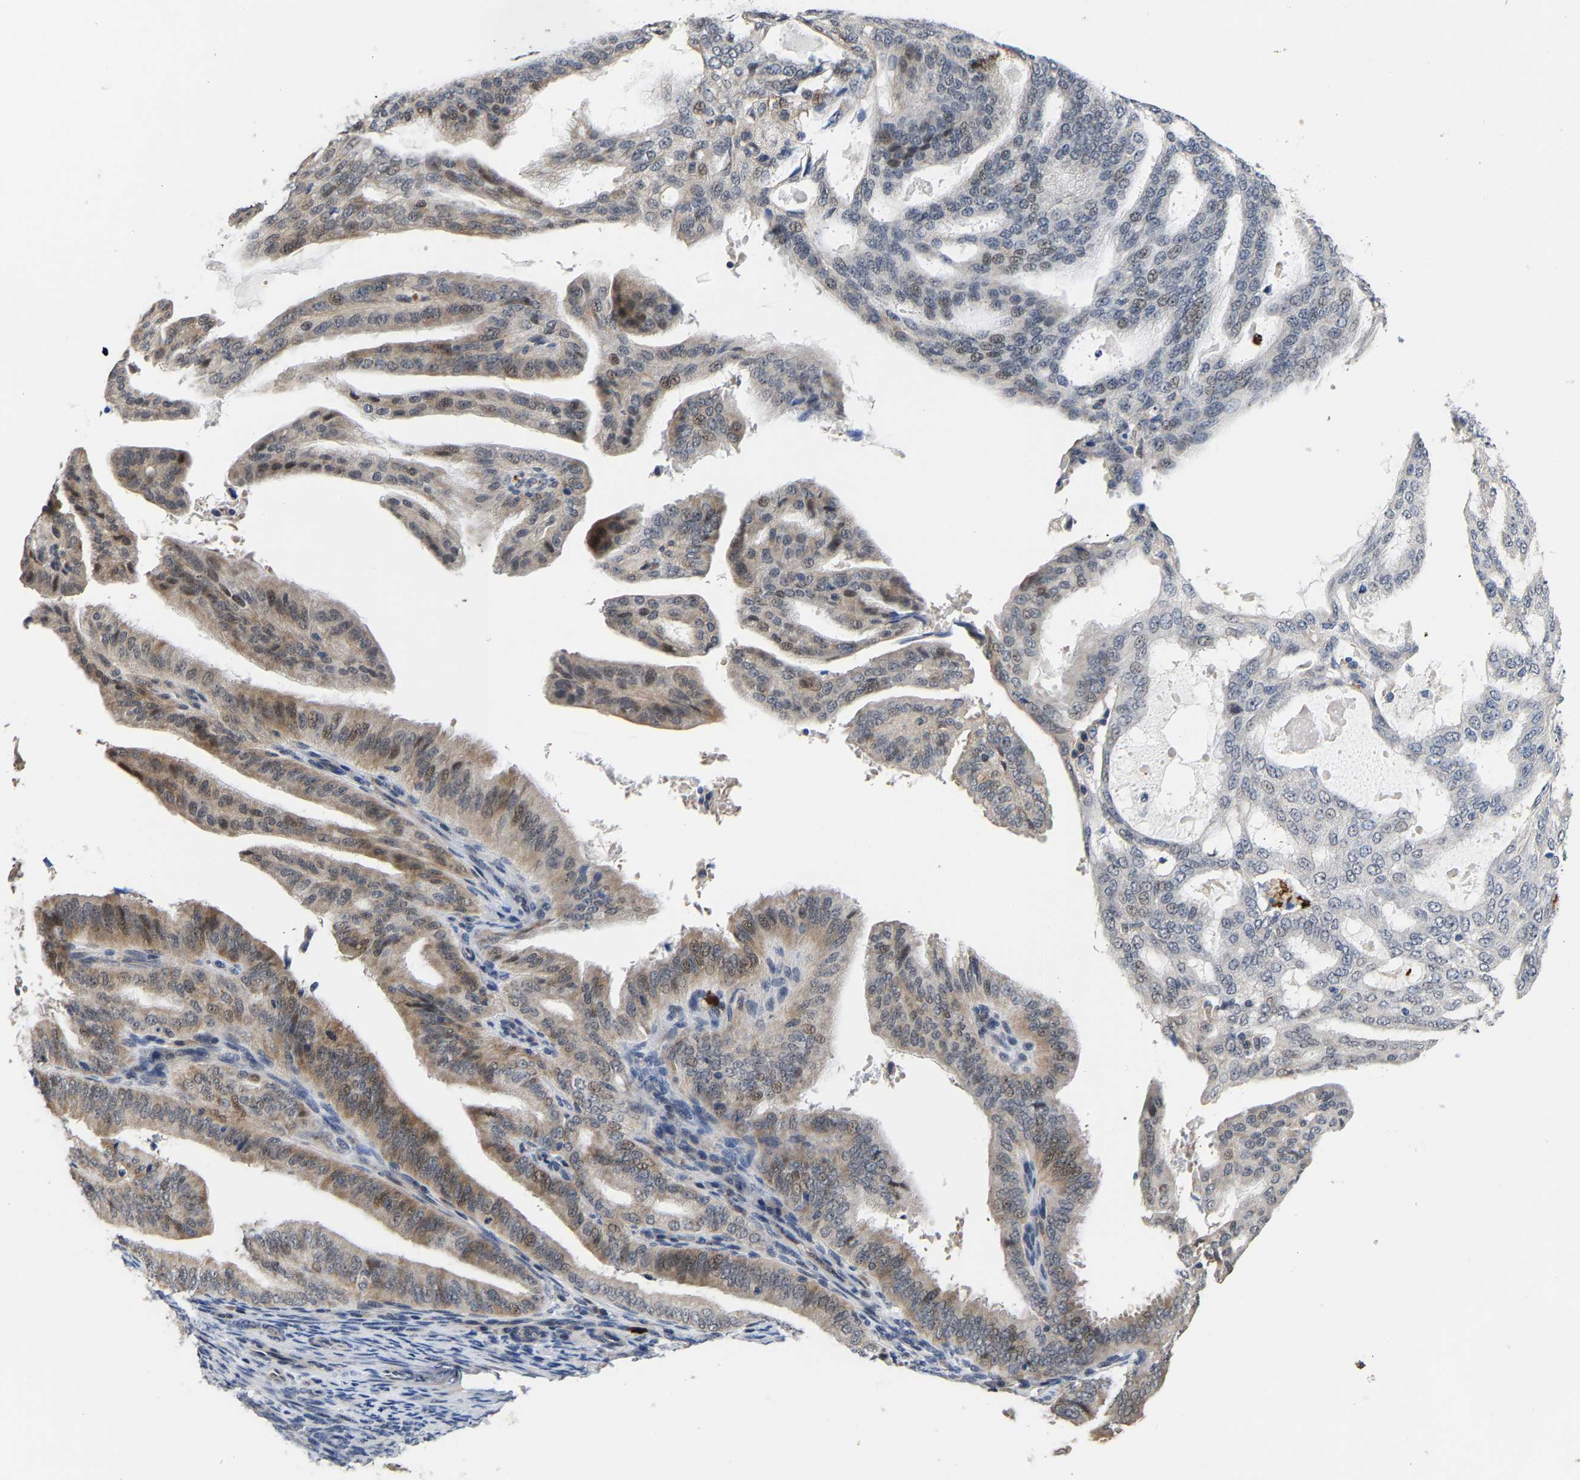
{"staining": {"intensity": "moderate", "quantity": "<25%", "location": "cytoplasmic/membranous,nuclear"}, "tissue": "endometrial cancer", "cell_type": "Tumor cells", "image_type": "cancer", "snomed": [{"axis": "morphology", "description": "Adenocarcinoma, NOS"}, {"axis": "topography", "description": "Endometrium"}], "caption": "Moderate cytoplasmic/membranous and nuclear positivity for a protein is present in about <25% of tumor cells of endometrial cancer using immunohistochemistry.", "gene": "TDRD7", "patient": {"sex": "female", "age": 58}}